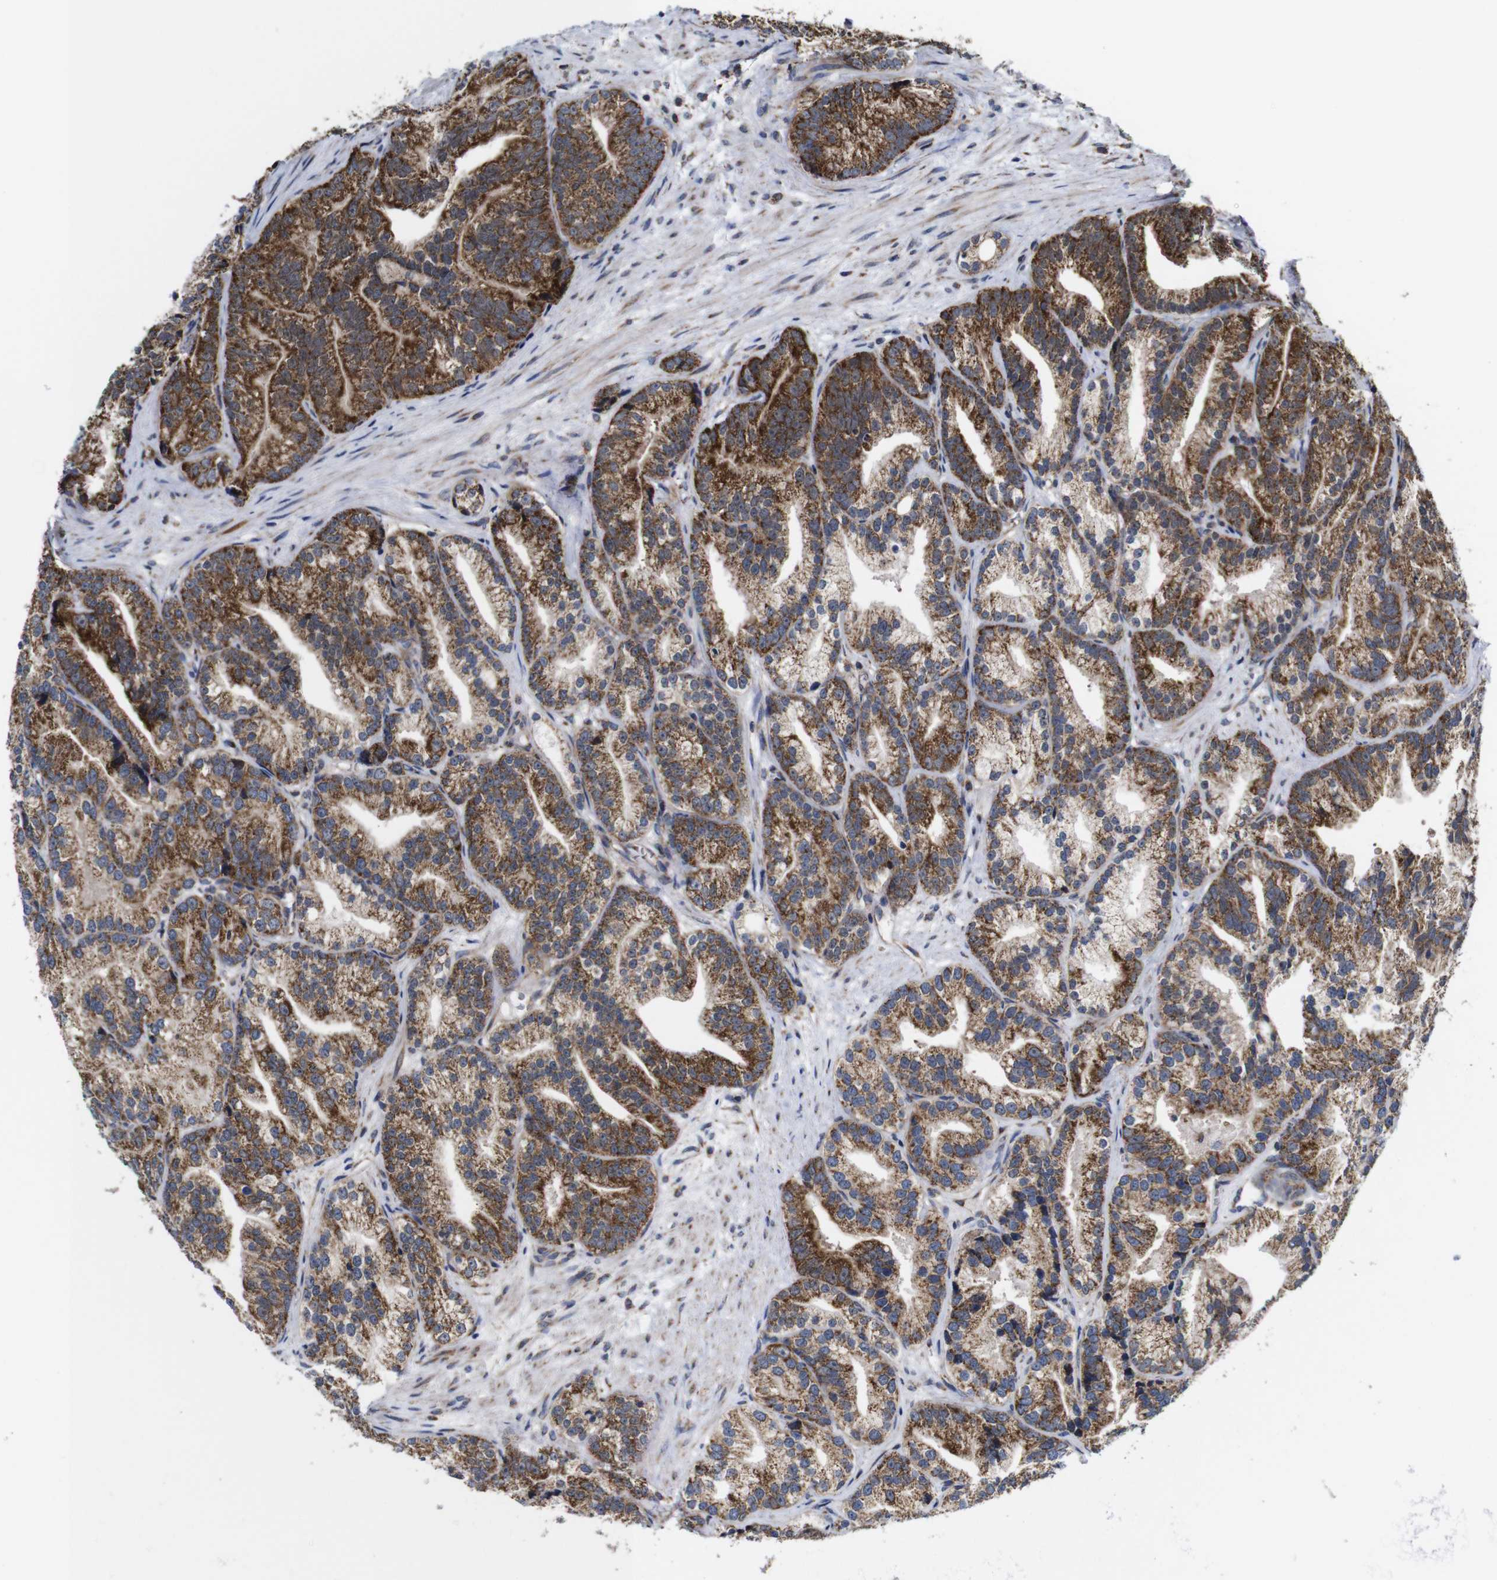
{"staining": {"intensity": "moderate", "quantity": ">75%", "location": "cytoplasmic/membranous"}, "tissue": "prostate cancer", "cell_type": "Tumor cells", "image_type": "cancer", "snomed": [{"axis": "morphology", "description": "Adenocarcinoma, Low grade"}, {"axis": "topography", "description": "Prostate"}], "caption": "Moderate cytoplasmic/membranous protein staining is seen in about >75% of tumor cells in low-grade adenocarcinoma (prostate). Ihc stains the protein in brown and the nuclei are stained blue.", "gene": "C17orf80", "patient": {"sex": "male", "age": 89}}